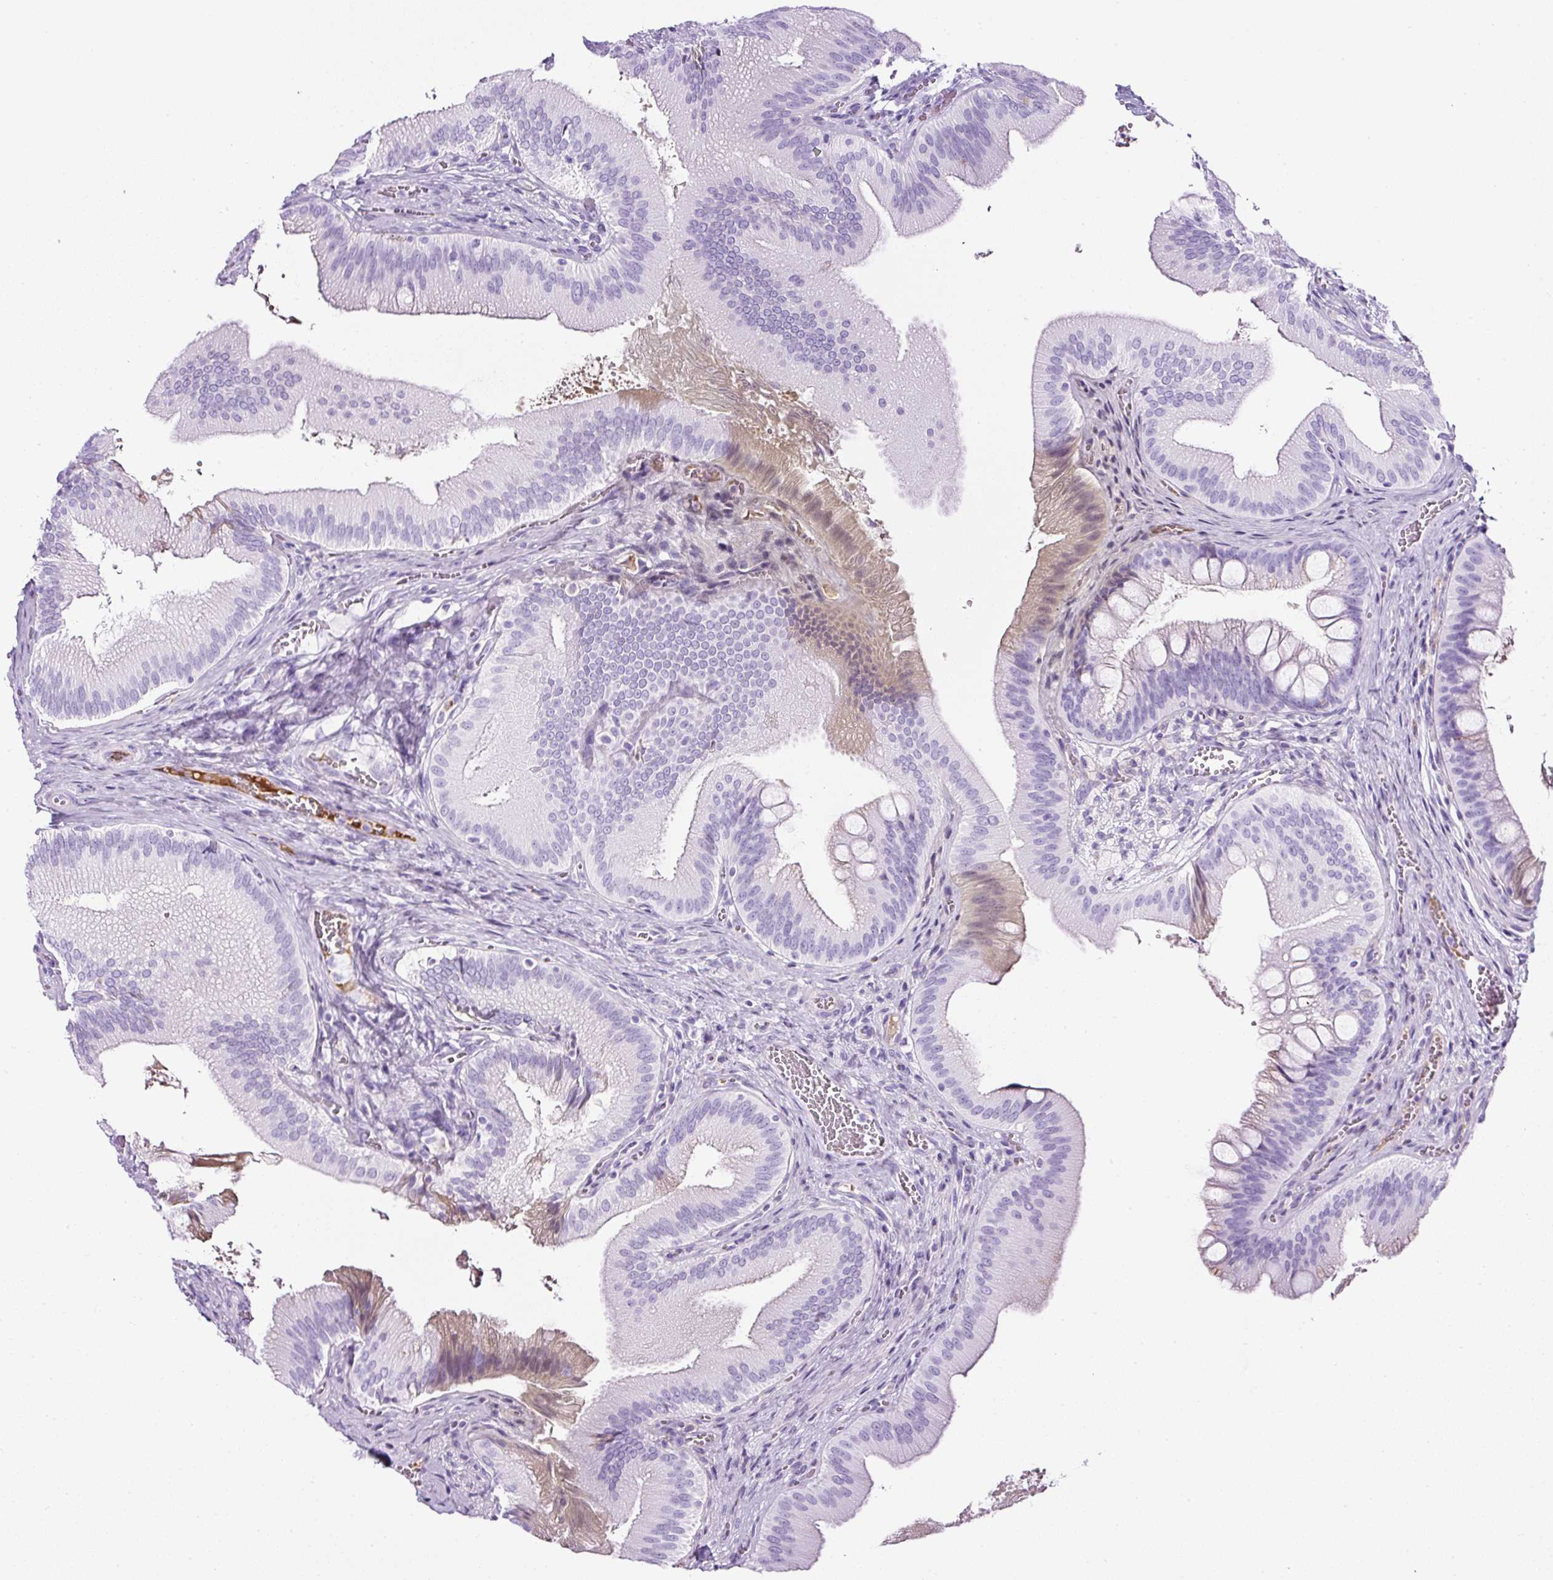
{"staining": {"intensity": "weak", "quantity": "<25%", "location": "cytoplasmic/membranous"}, "tissue": "gallbladder", "cell_type": "Glandular cells", "image_type": "normal", "snomed": [{"axis": "morphology", "description": "Normal tissue, NOS"}, {"axis": "topography", "description": "Gallbladder"}], "caption": "Immunohistochemistry (IHC) image of unremarkable human gallbladder stained for a protein (brown), which reveals no positivity in glandular cells.", "gene": "TMEM200B", "patient": {"sex": "male", "age": 17}}